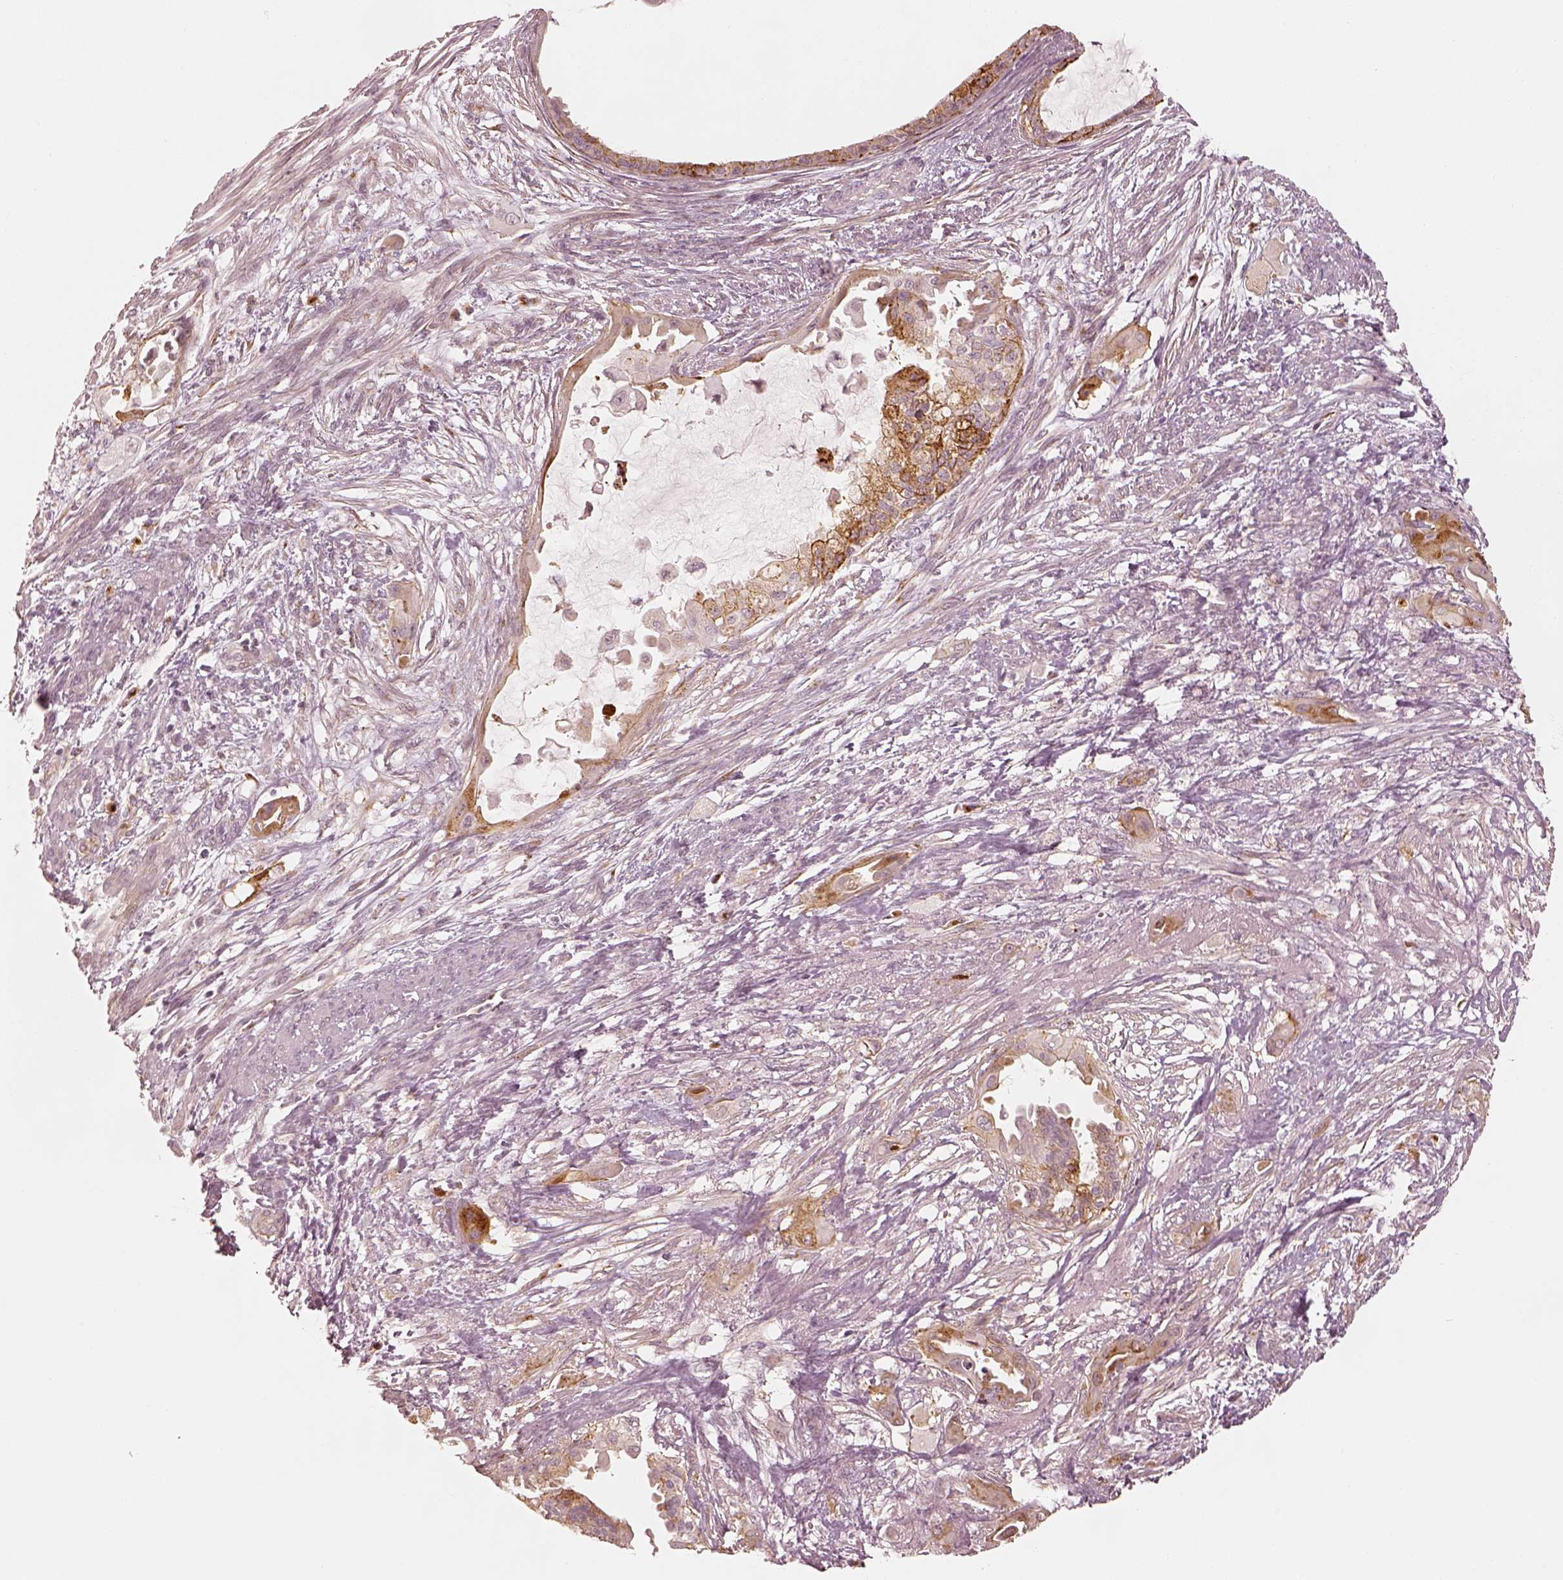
{"staining": {"intensity": "moderate", "quantity": "25%-75%", "location": "cytoplasmic/membranous"}, "tissue": "endometrial cancer", "cell_type": "Tumor cells", "image_type": "cancer", "snomed": [{"axis": "morphology", "description": "Adenocarcinoma, NOS"}, {"axis": "topography", "description": "Endometrium"}], "caption": "Protein analysis of endometrial cancer (adenocarcinoma) tissue demonstrates moderate cytoplasmic/membranous positivity in approximately 25%-75% of tumor cells.", "gene": "GORASP2", "patient": {"sex": "female", "age": 86}}